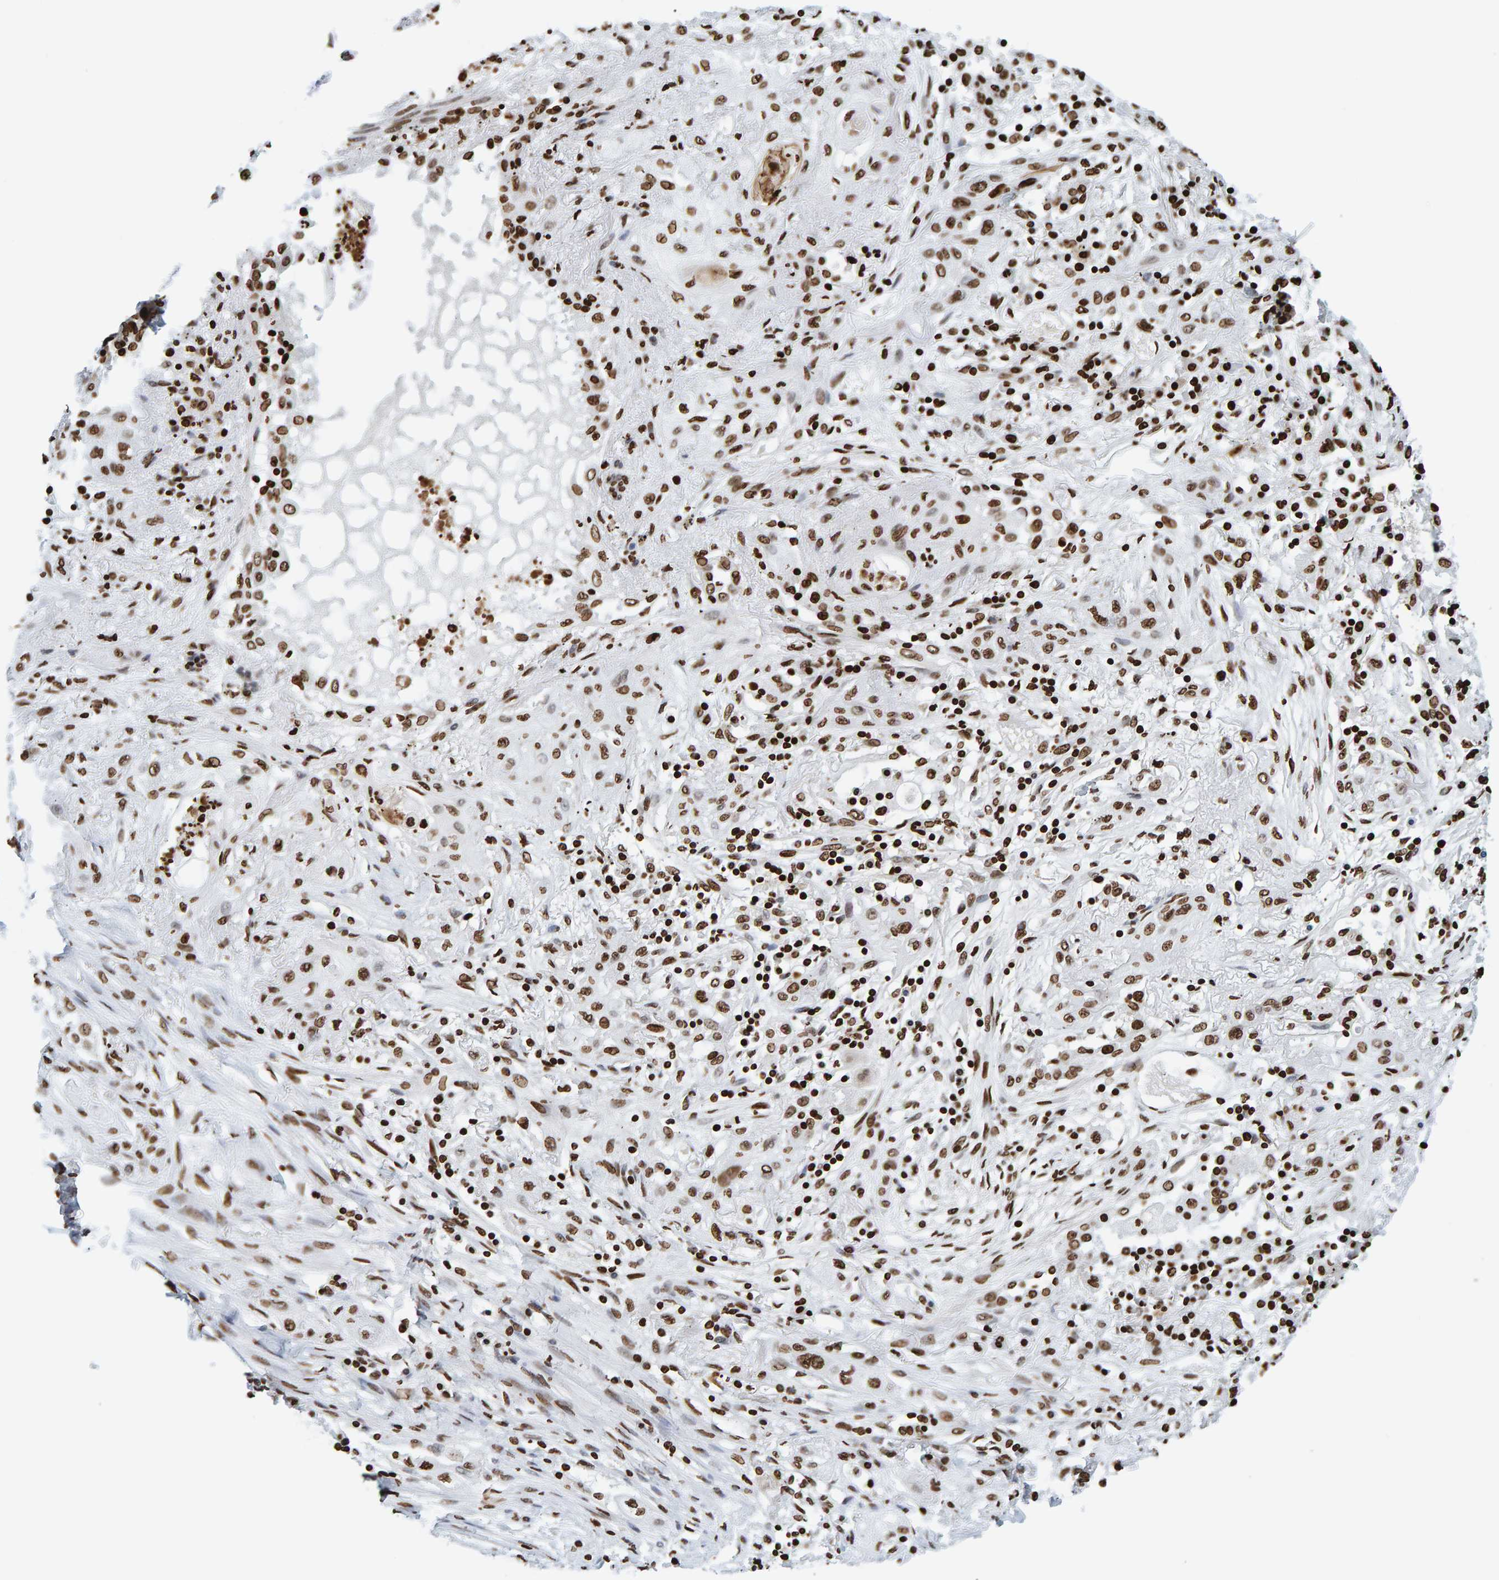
{"staining": {"intensity": "moderate", "quantity": ">75%", "location": "nuclear"}, "tissue": "lung cancer", "cell_type": "Tumor cells", "image_type": "cancer", "snomed": [{"axis": "morphology", "description": "Squamous cell carcinoma, NOS"}, {"axis": "topography", "description": "Lung"}], "caption": "Immunohistochemical staining of squamous cell carcinoma (lung) displays moderate nuclear protein positivity in approximately >75% of tumor cells.", "gene": "BRF2", "patient": {"sex": "female", "age": 47}}